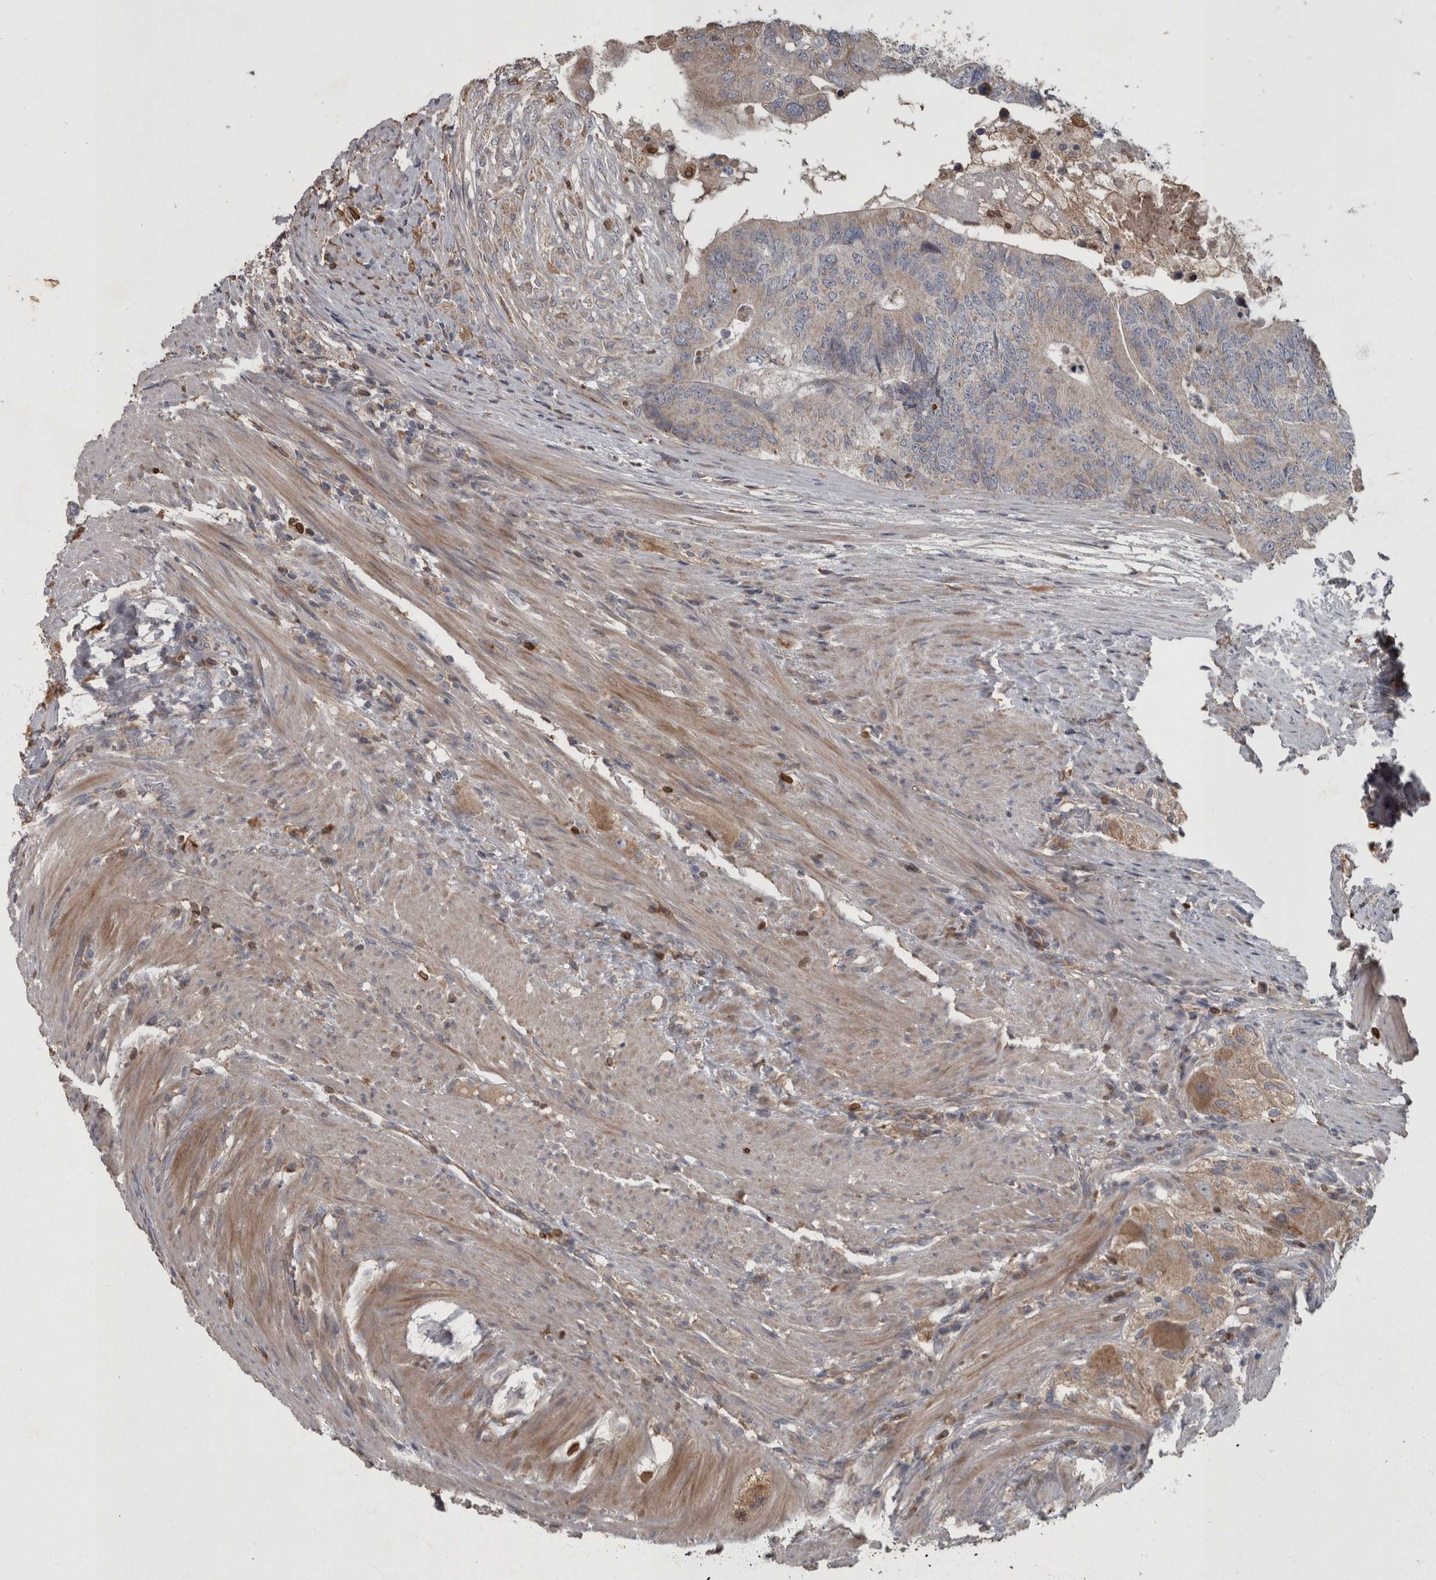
{"staining": {"intensity": "weak", "quantity": "<25%", "location": "cytoplasmic/membranous"}, "tissue": "colorectal cancer", "cell_type": "Tumor cells", "image_type": "cancer", "snomed": [{"axis": "morphology", "description": "Adenocarcinoma, NOS"}, {"axis": "topography", "description": "Colon"}], "caption": "Tumor cells are negative for protein expression in human colorectal cancer. Brightfield microscopy of immunohistochemistry stained with DAB (brown) and hematoxylin (blue), captured at high magnification.", "gene": "PPP1R3C", "patient": {"sex": "female", "age": 67}}